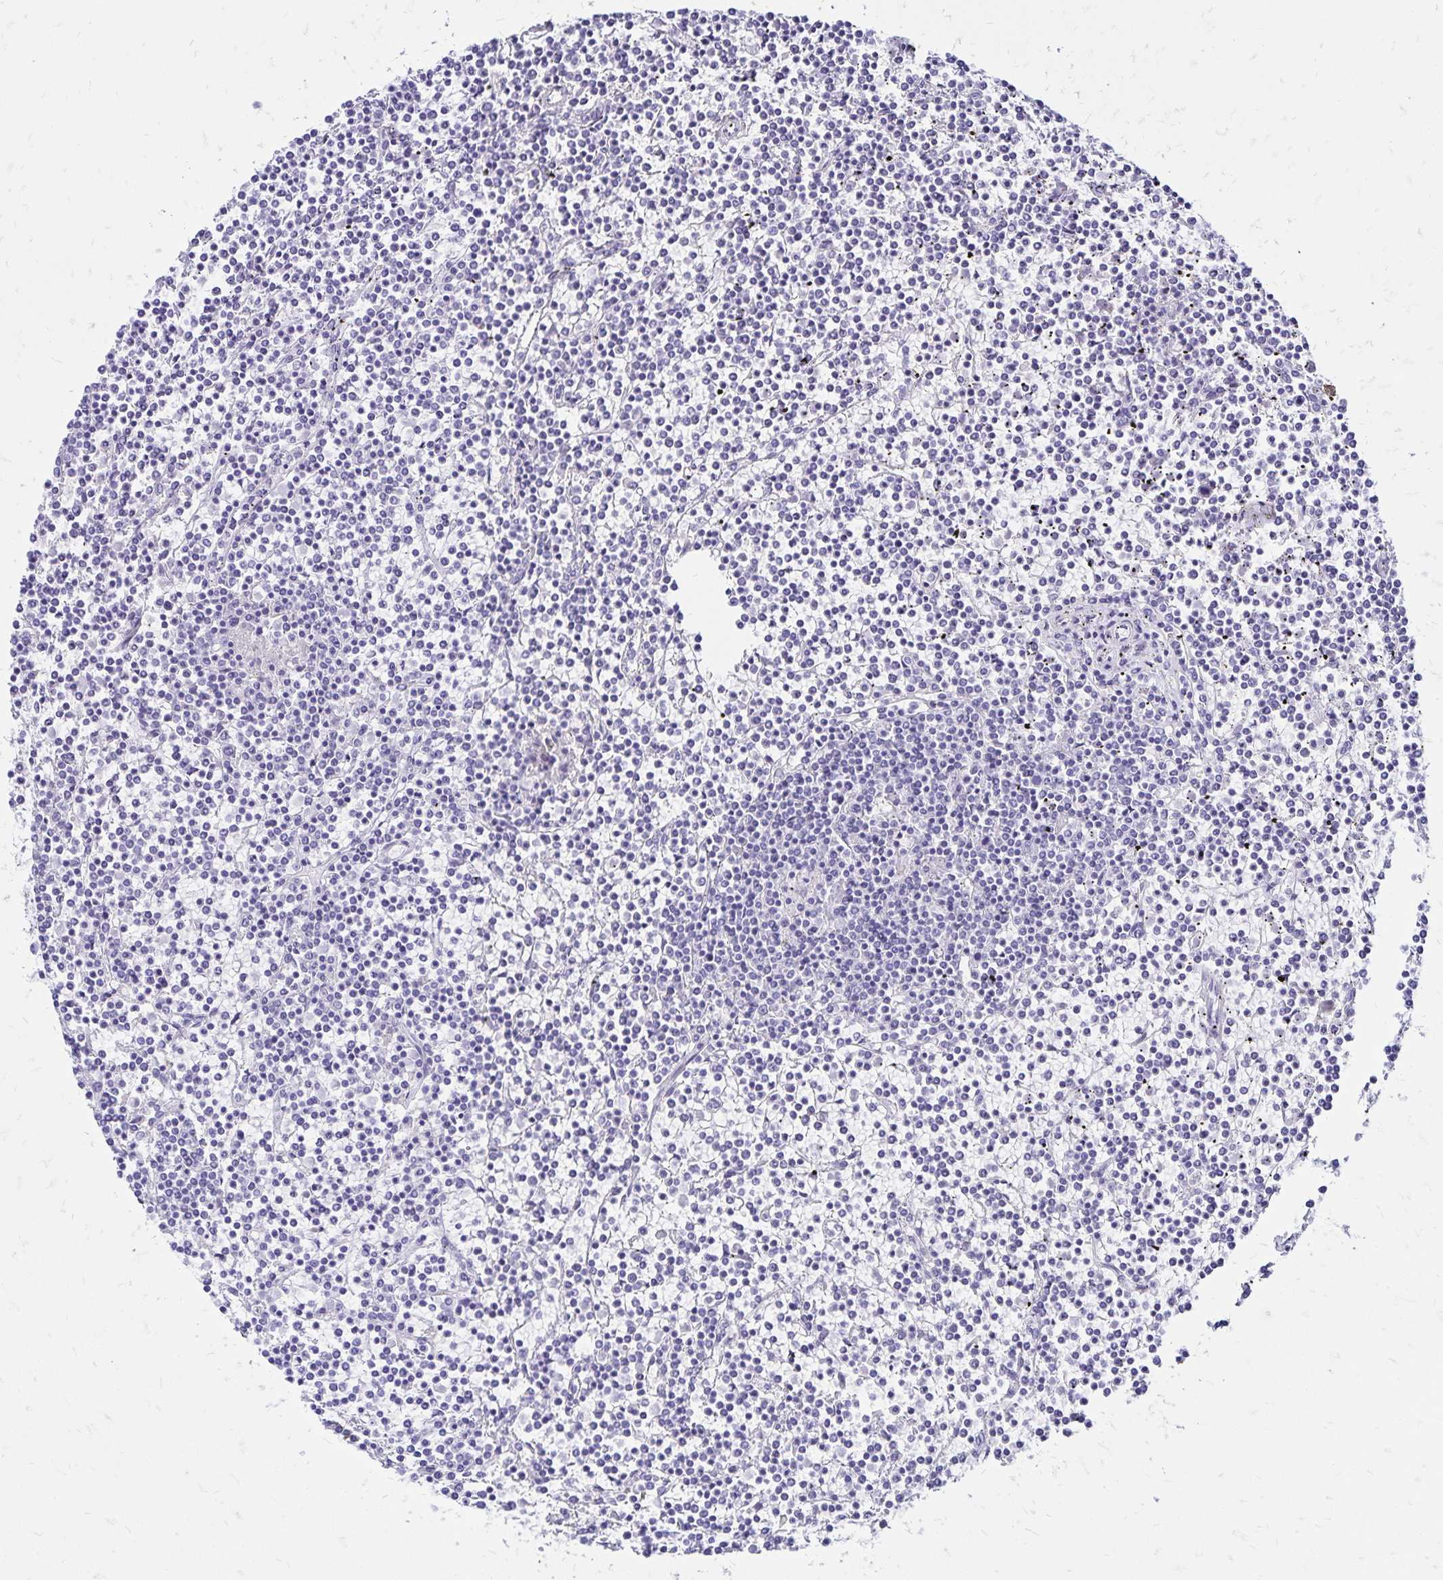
{"staining": {"intensity": "negative", "quantity": "none", "location": "none"}, "tissue": "lymphoma", "cell_type": "Tumor cells", "image_type": "cancer", "snomed": [{"axis": "morphology", "description": "Malignant lymphoma, non-Hodgkin's type, Low grade"}, {"axis": "topography", "description": "Spleen"}], "caption": "DAB (3,3'-diaminobenzidine) immunohistochemical staining of low-grade malignant lymphoma, non-Hodgkin's type shows no significant positivity in tumor cells.", "gene": "LIN28B", "patient": {"sex": "female", "age": 19}}